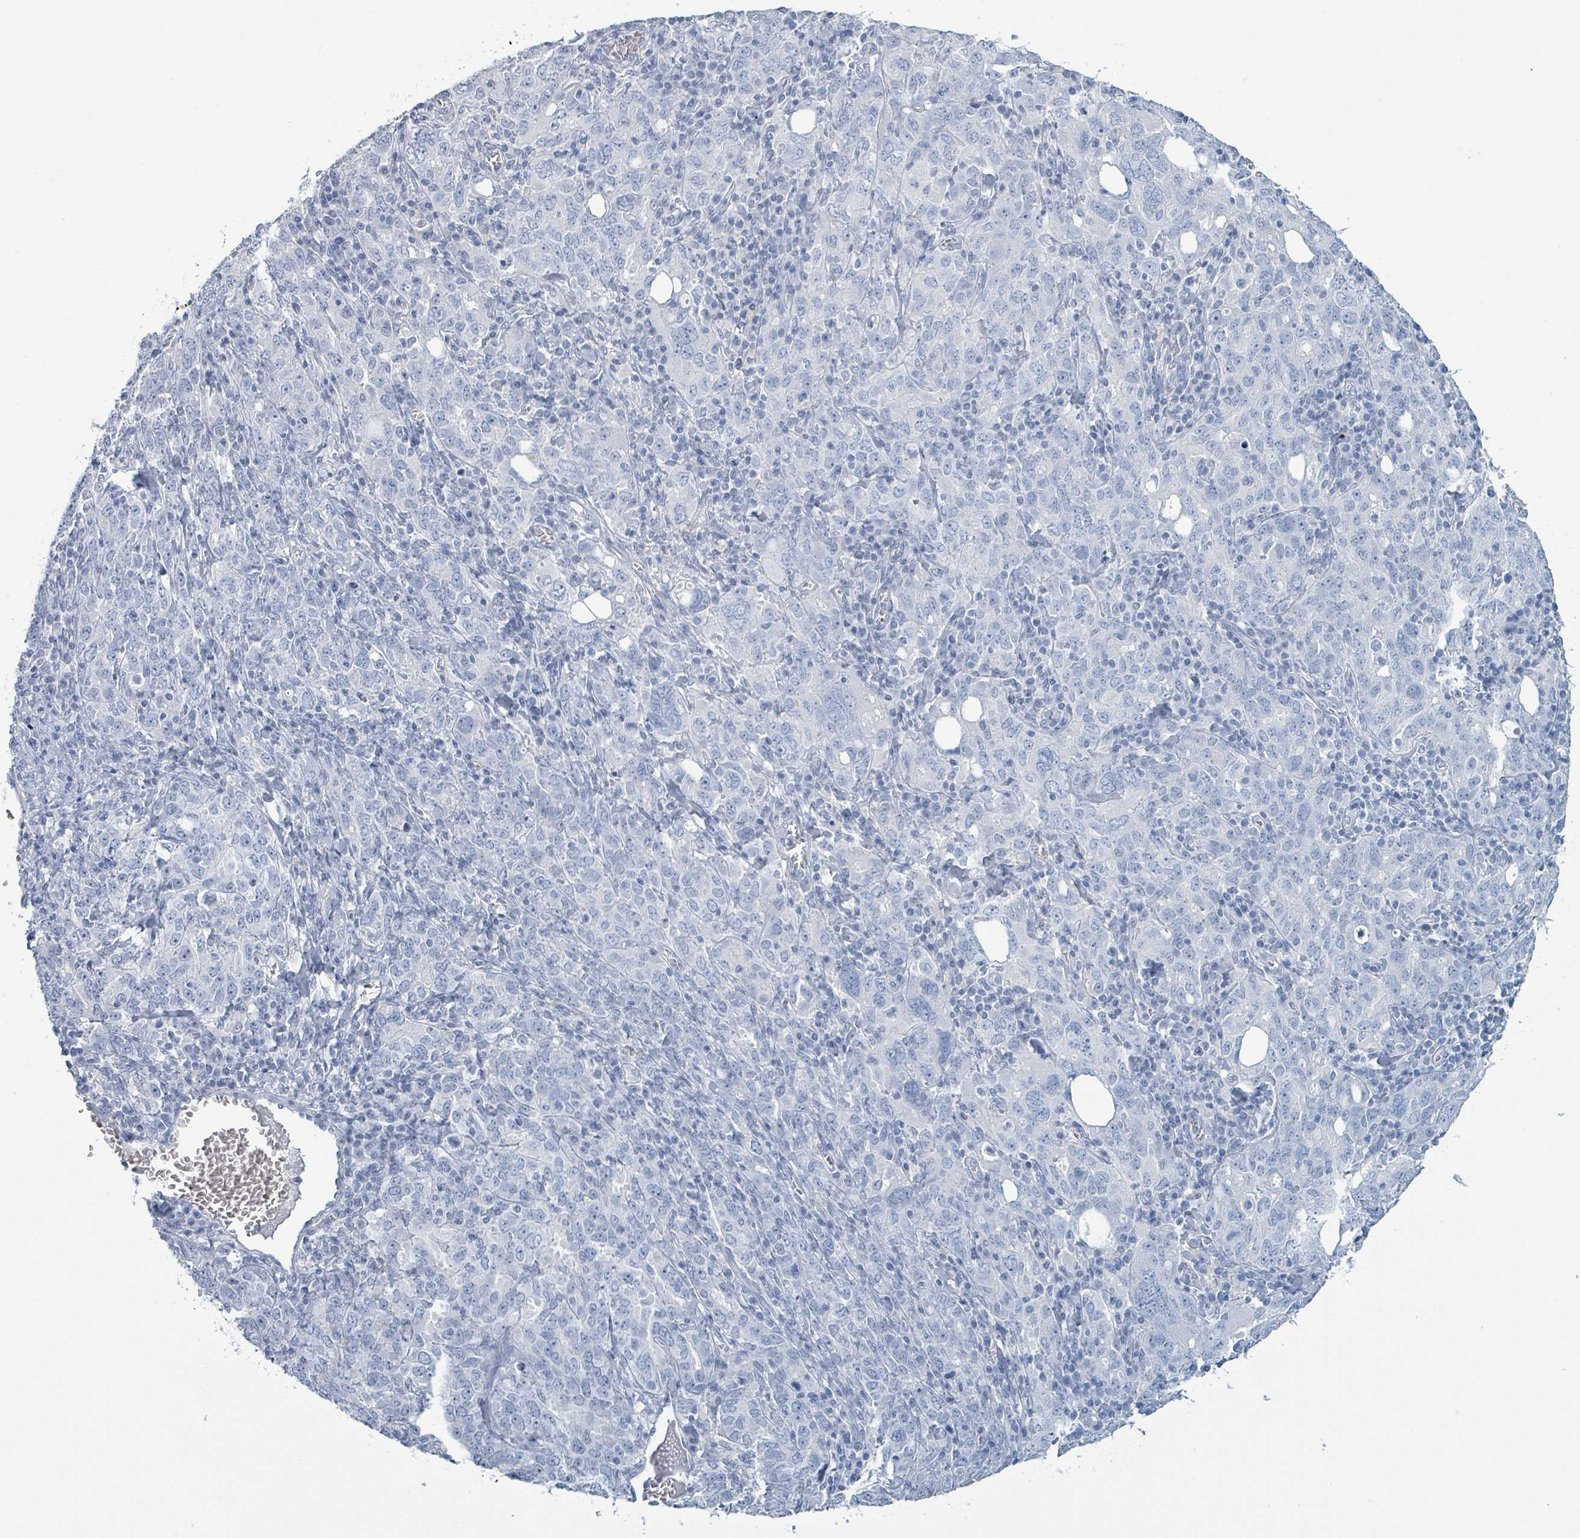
{"staining": {"intensity": "negative", "quantity": "none", "location": "none"}, "tissue": "ovarian cancer", "cell_type": "Tumor cells", "image_type": "cancer", "snomed": [{"axis": "morphology", "description": "Carcinoma, endometroid"}, {"axis": "topography", "description": "Ovary"}], "caption": "This micrograph is of ovarian cancer (endometroid carcinoma) stained with immunohistochemistry to label a protein in brown with the nuclei are counter-stained blue. There is no positivity in tumor cells.", "gene": "VPS13D", "patient": {"sex": "female", "age": 62}}